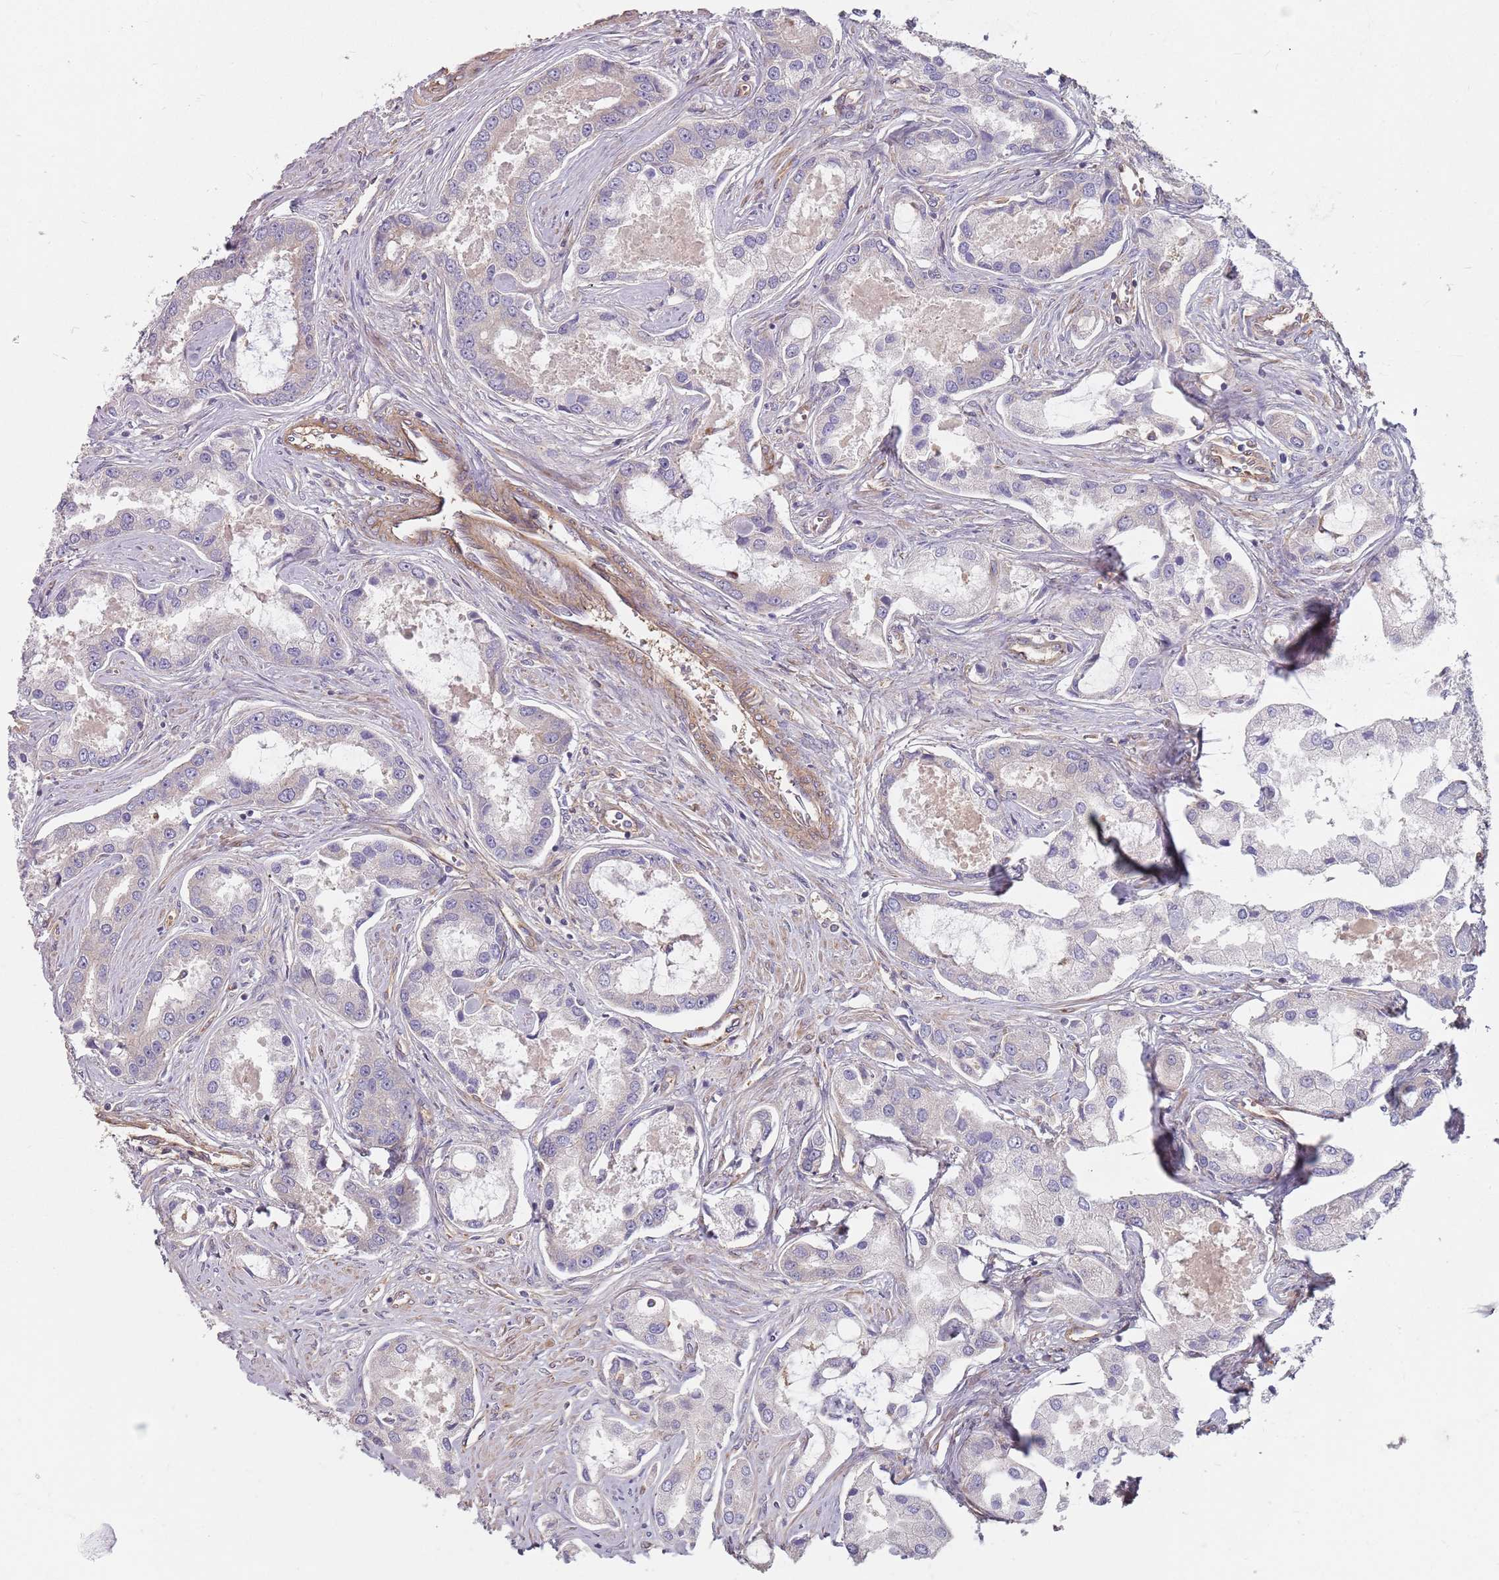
{"staining": {"intensity": "negative", "quantity": "none", "location": "none"}, "tissue": "prostate cancer", "cell_type": "Tumor cells", "image_type": "cancer", "snomed": [{"axis": "morphology", "description": "Adenocarcinoma, Low grade"}, {"axis": "topography", "description": "Prostate"}], "caption": "This is an immunohistochemistry image of human prostate cancer. There is no staining in tumor cells.", "gene": "SPDL1", "patient": {"sex": "male", "age": 68}}